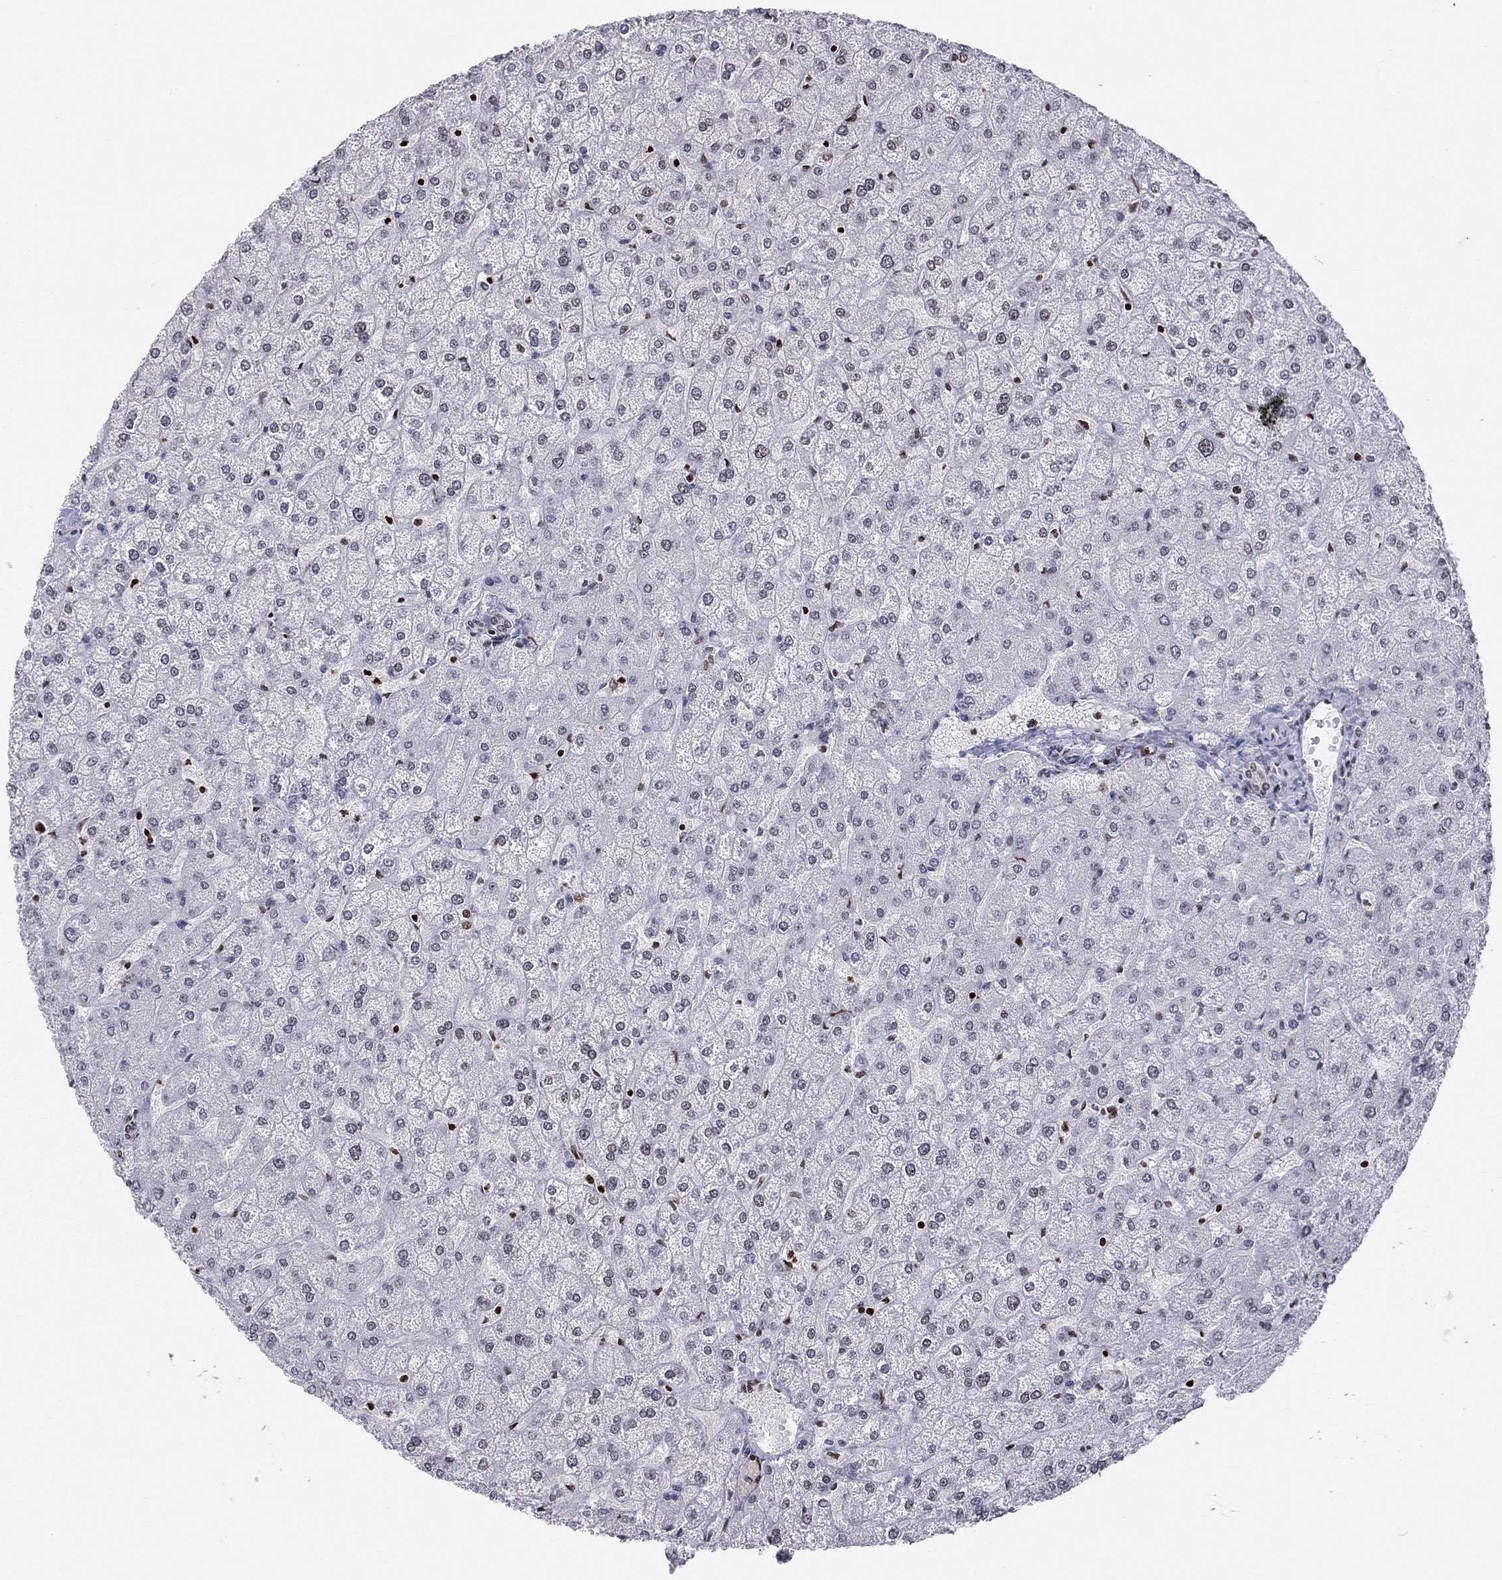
{"staining": {"intensity": "negative", "quantity": "none", "location": "none"}, "tissue": "liver", "cell_type": "Cholangiocytes", "image_type": "normal", "snomed": [{"axis": "morphology", "description": "Normal tissue, NOS"}, {"axis": "topography", "description": "Liver"}], "caption": "Protein analysis of unremarkable liver shows no significant positivity in cholangiocytes.", "gene": "H2AX", "patient": {"sex": "female", "age": 32}}